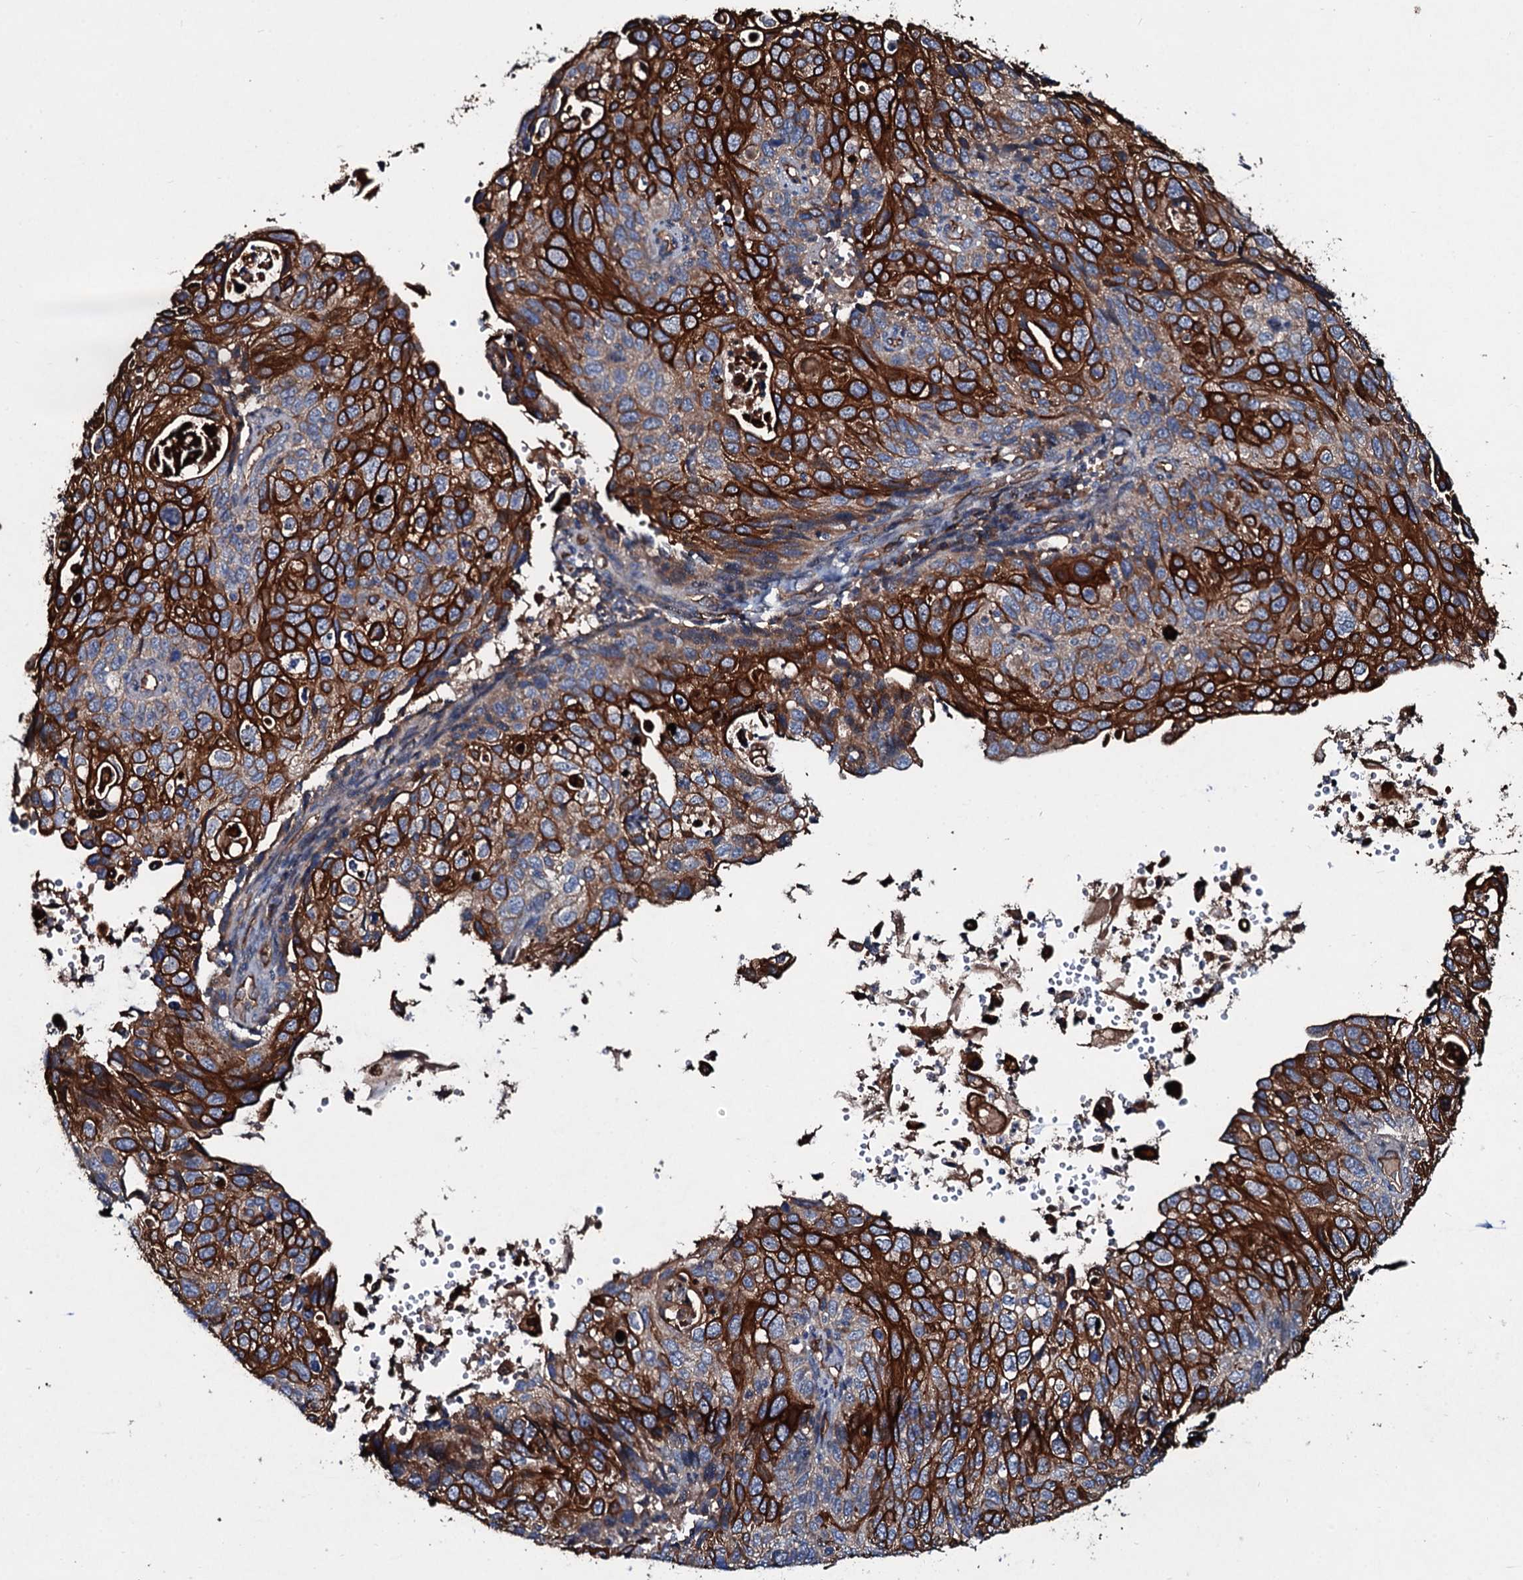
{"staining": {"intensity": "strong", "quantity": ">75%", "location": "cytoplasmic/membranous"}, "tissue": "cervical cancer", "cell_type": "Tumor cells", "image_type": "cancer", "snomed": [{"axis": "morphology", "description": "Squamous cell carcinoma, NOS"}, {"axis": "topography", "description": "Cervix"}], "caption": "Immunohistochemical staining of cervical cancer (squamous cell carcinoma) reveals high levels of strong cytoplasmic/membranous protein positivity in about >75% of tumor cells.", "gene": "DMAC2", "patient": {"sex": "female", "age": 70}}